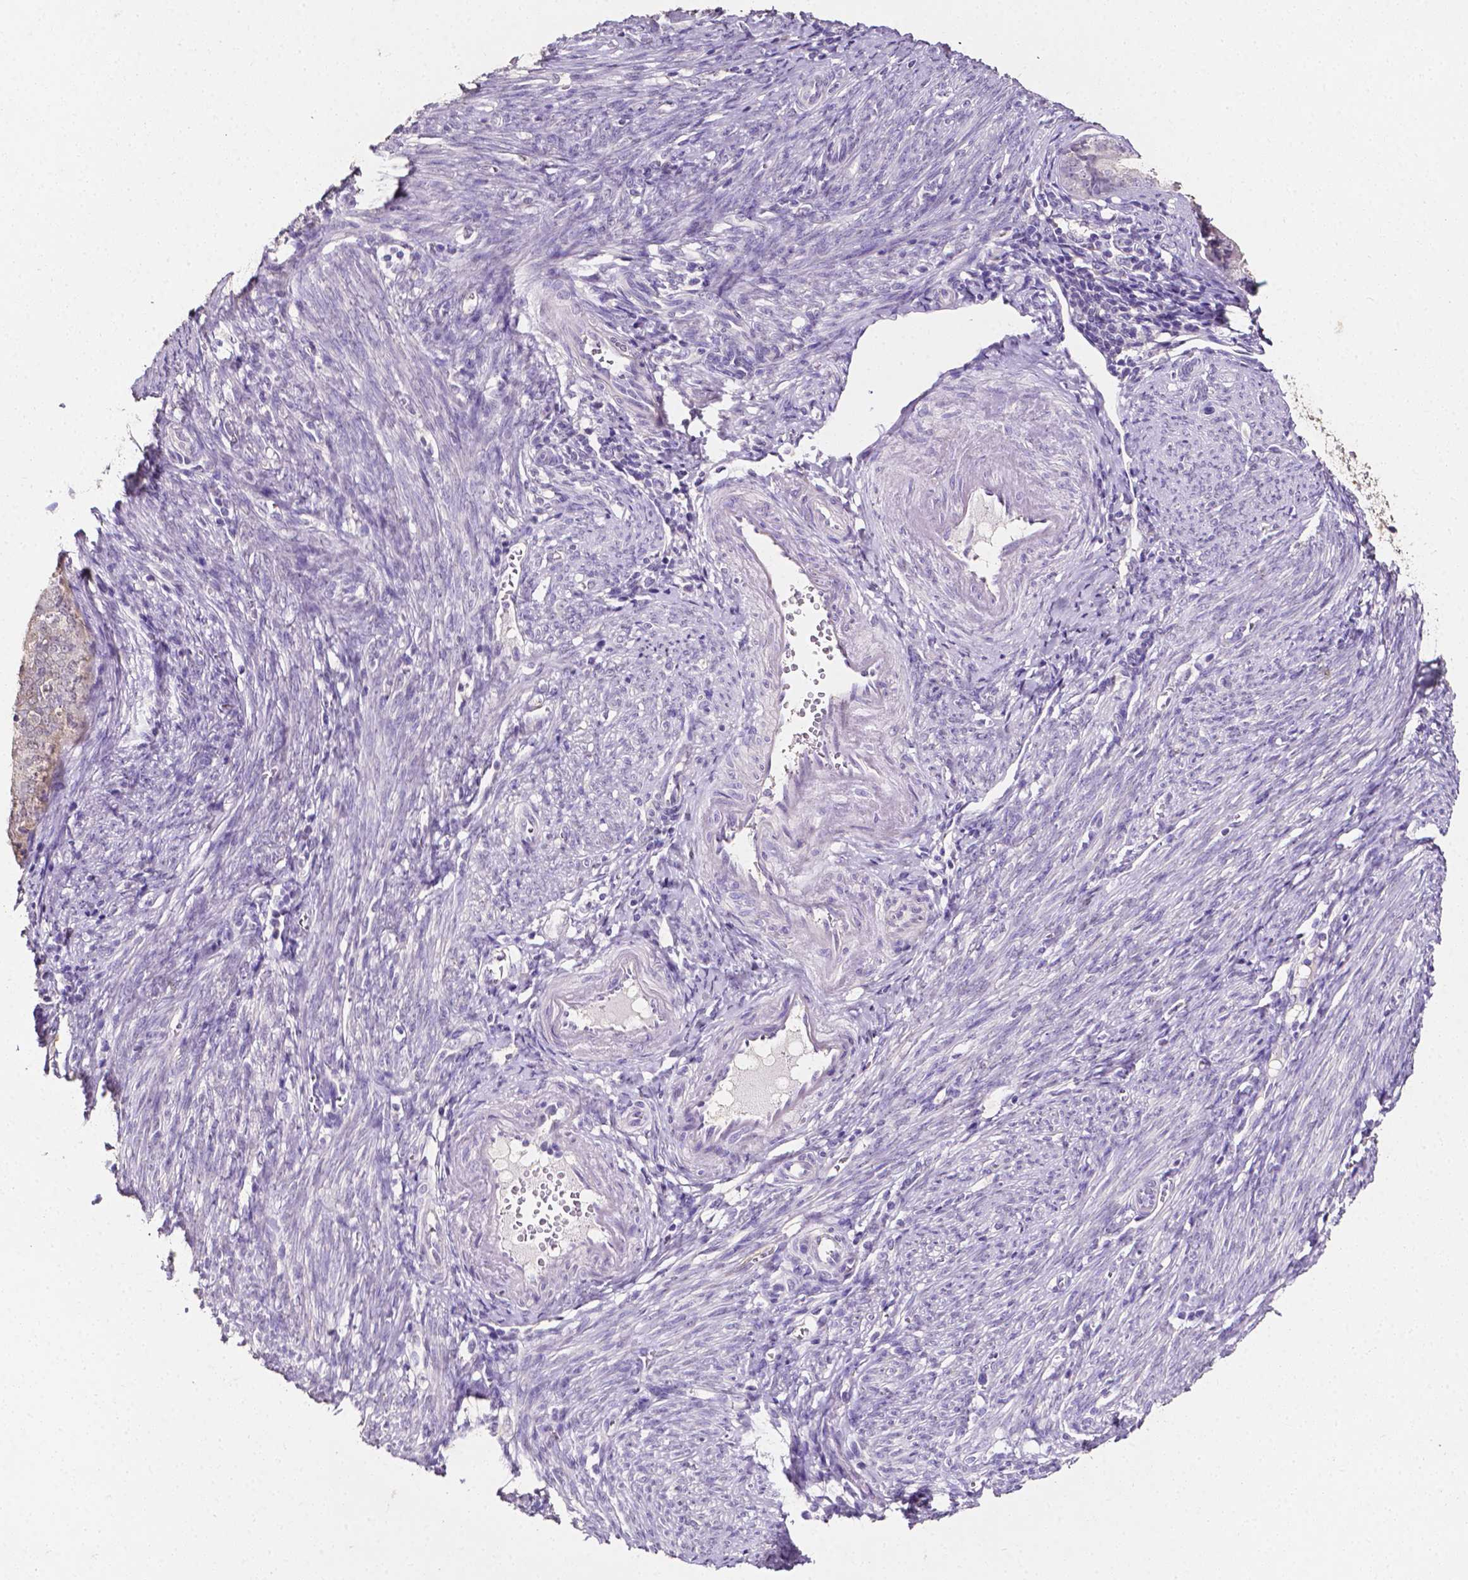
{"staining": {"intensity": "negative", "quantity": "none", "location": "none"}, "tissue": "endometrial cancer", "cell_type": "Tumor cells", "image_type": "cancer", "snomed": [{"axis": "morphology", "description": "Adenocarcinoma, NOS"}, {"axis": "topography", "description": "Endometrium"}], "caption": "The photomicrograph shows no staining of tumor cells in endometrial adenocarcinoma.", "gene": "PSAT1", "patient": {"sex": "female", "age": 57}}